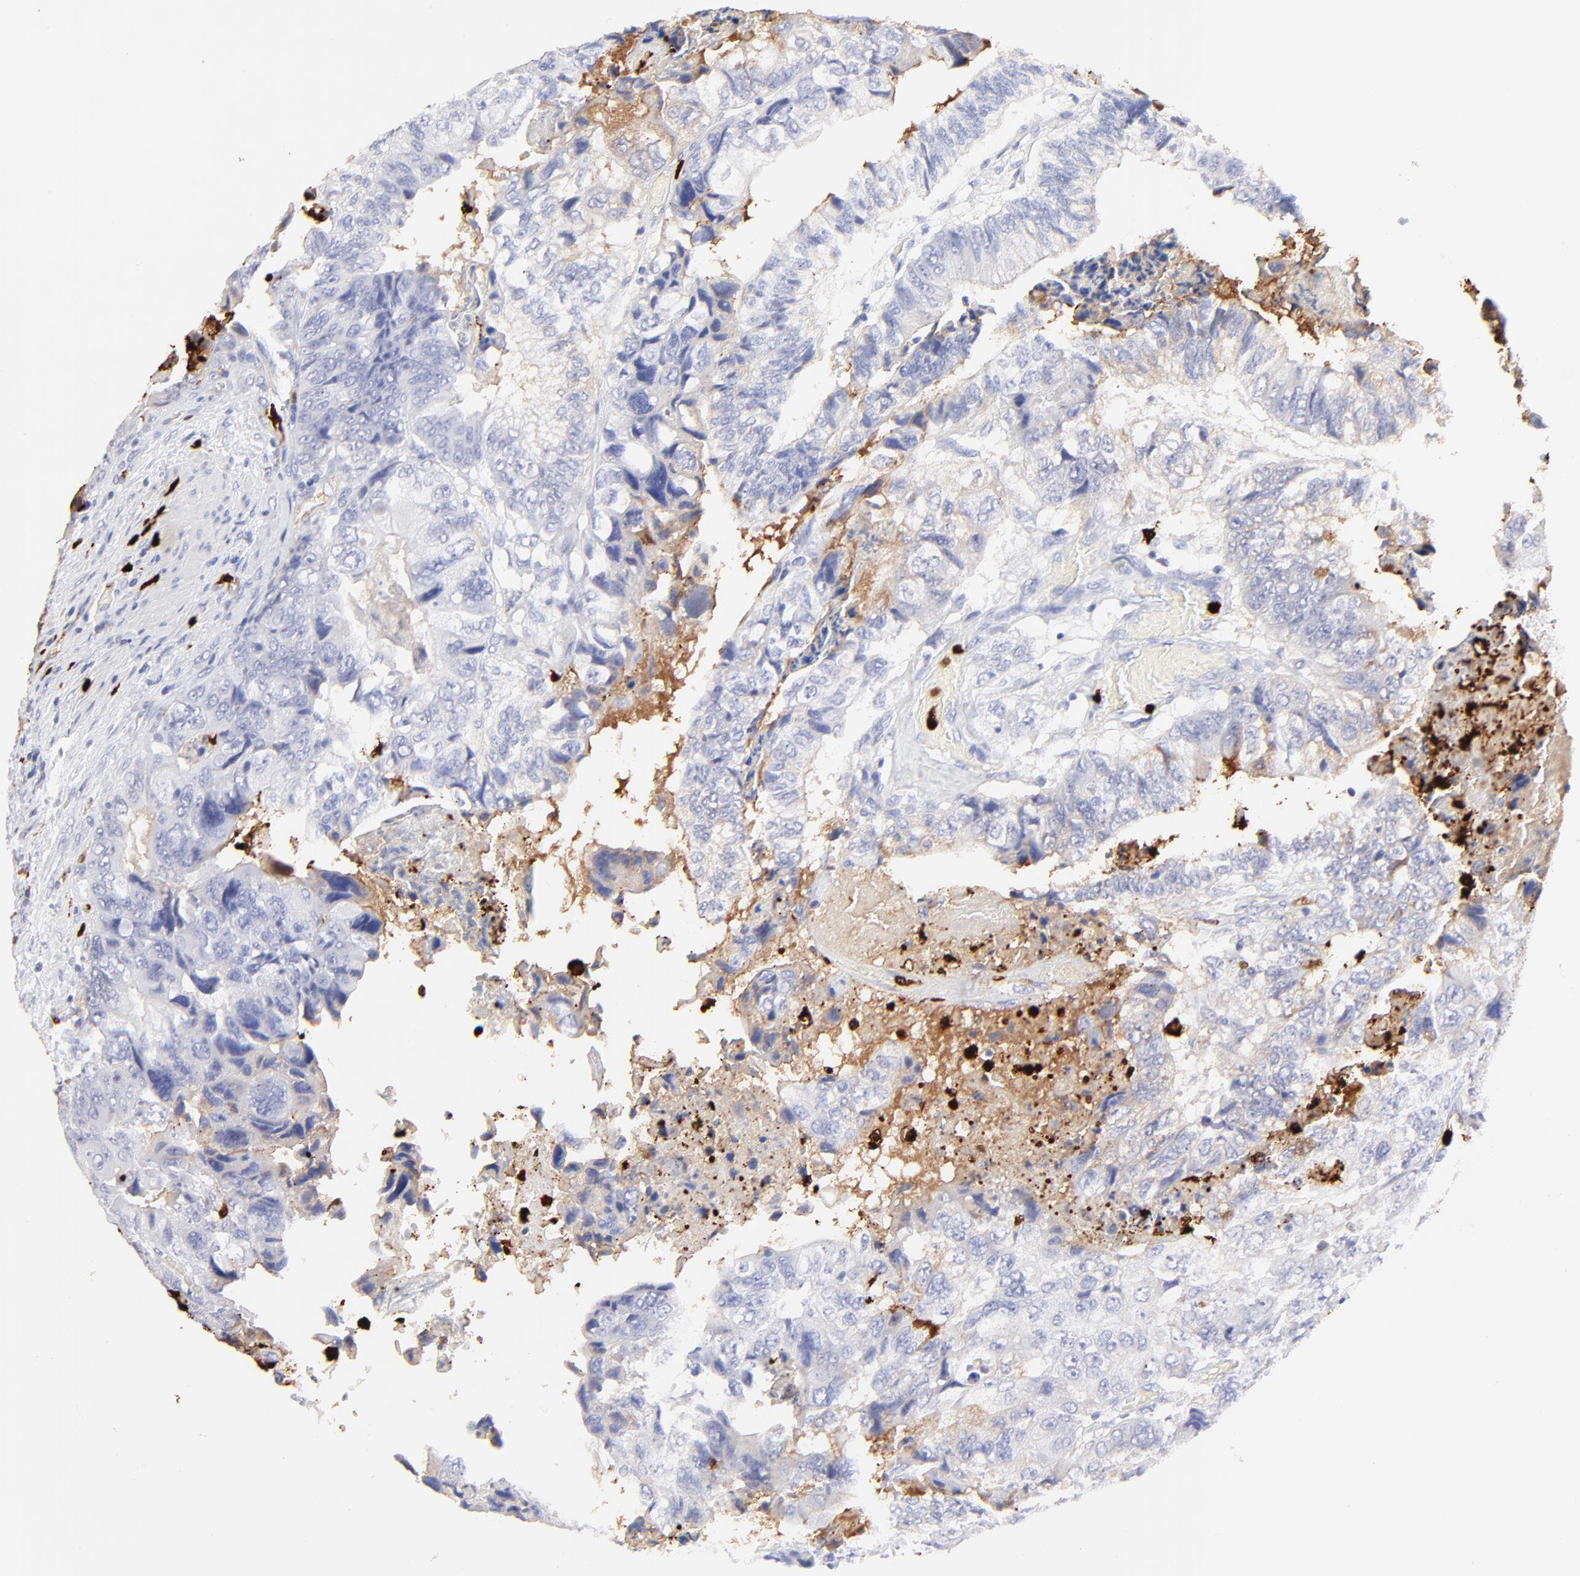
{"staining": {"intensity": "negative", "quantity": "none", "location": "none"}, "tissue": "colorectal cancer", "cell_type": "Tumor cells", "image_type": "cancer", "snomed": [{"axis": "morphology", "description": "Adenocarcinoma, NOS"}, {"axis": "topography", "description": "Rectum"}], "caption": "Tumor cells are negative for protein expression in human adenocarcinoma (colorectal). (DAB (3,3'-diaminobenzidine) immunohistochemistry (IHC) visualized using brightfield microscopy, high magnification).", "gene": "S100A12", "patient": {"sex": "female", "age": 82}}